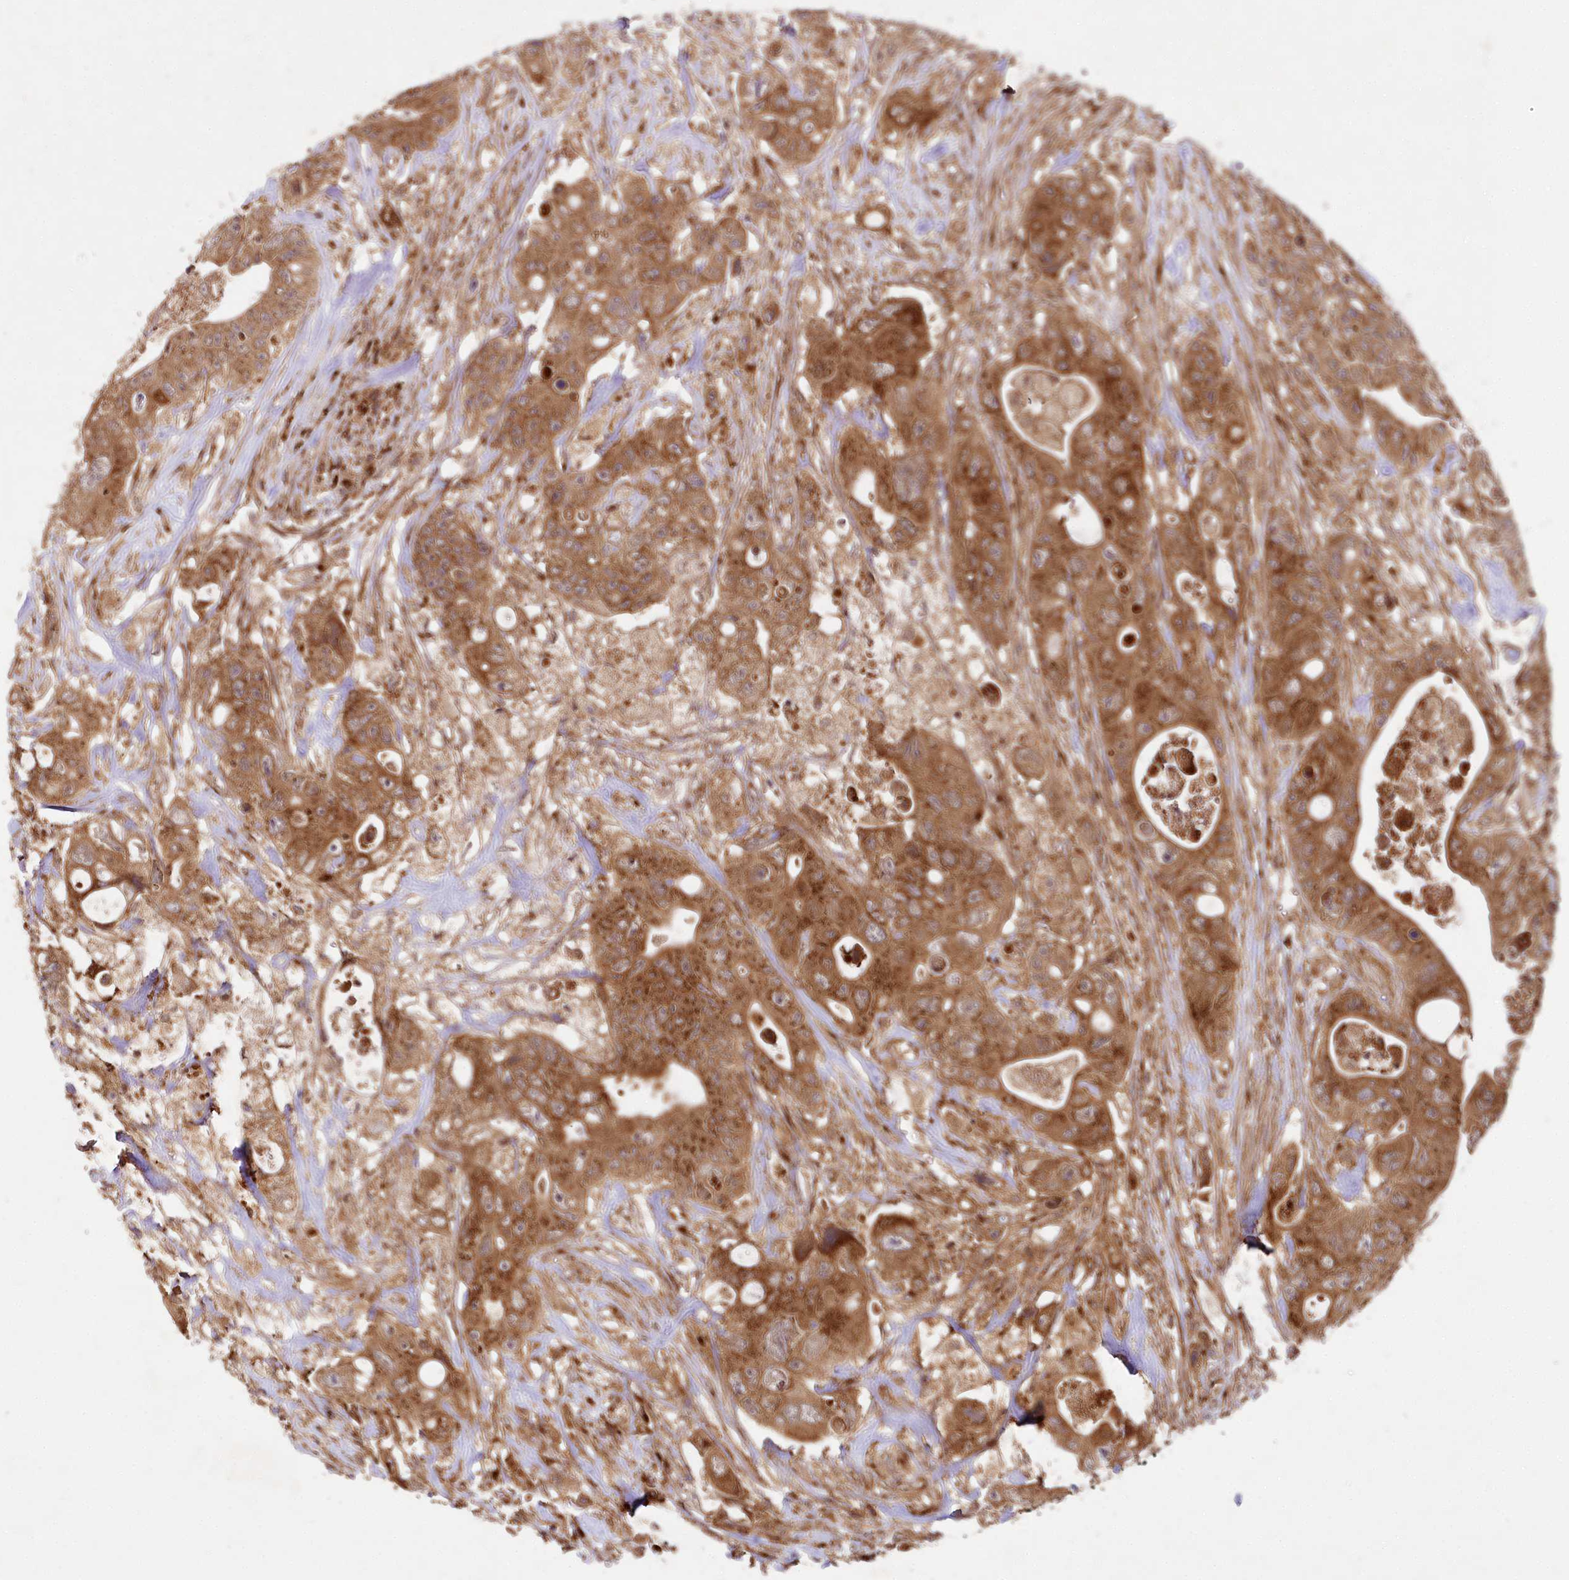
{"staining": {"intensity": "strong", "quantity": ">75%", "location": "cytoplasmic/membranous,nuclear"}, "tissue": "colorectal cancer", "cell_type": "Tumor cells", "image_type": "cancer", "snomed": [{"axis": "morphology", "description": "Adenocarcinoma, NOS"}, {"axis": "topography", "description": "Colon"}], "caption": "Strong cytoplasmic/membranous and nuclear protein staining is identified in about >75% of tumor cells in colorectal adenocarcinoma. (Stains: DAB (3,3'-diaminobenzidine) in brown, nuclei in blue, Microscopy: brightfield microscopy at high magnification).", "gene": "COPG1", "patient": {"sex": "female", "age": 46}}